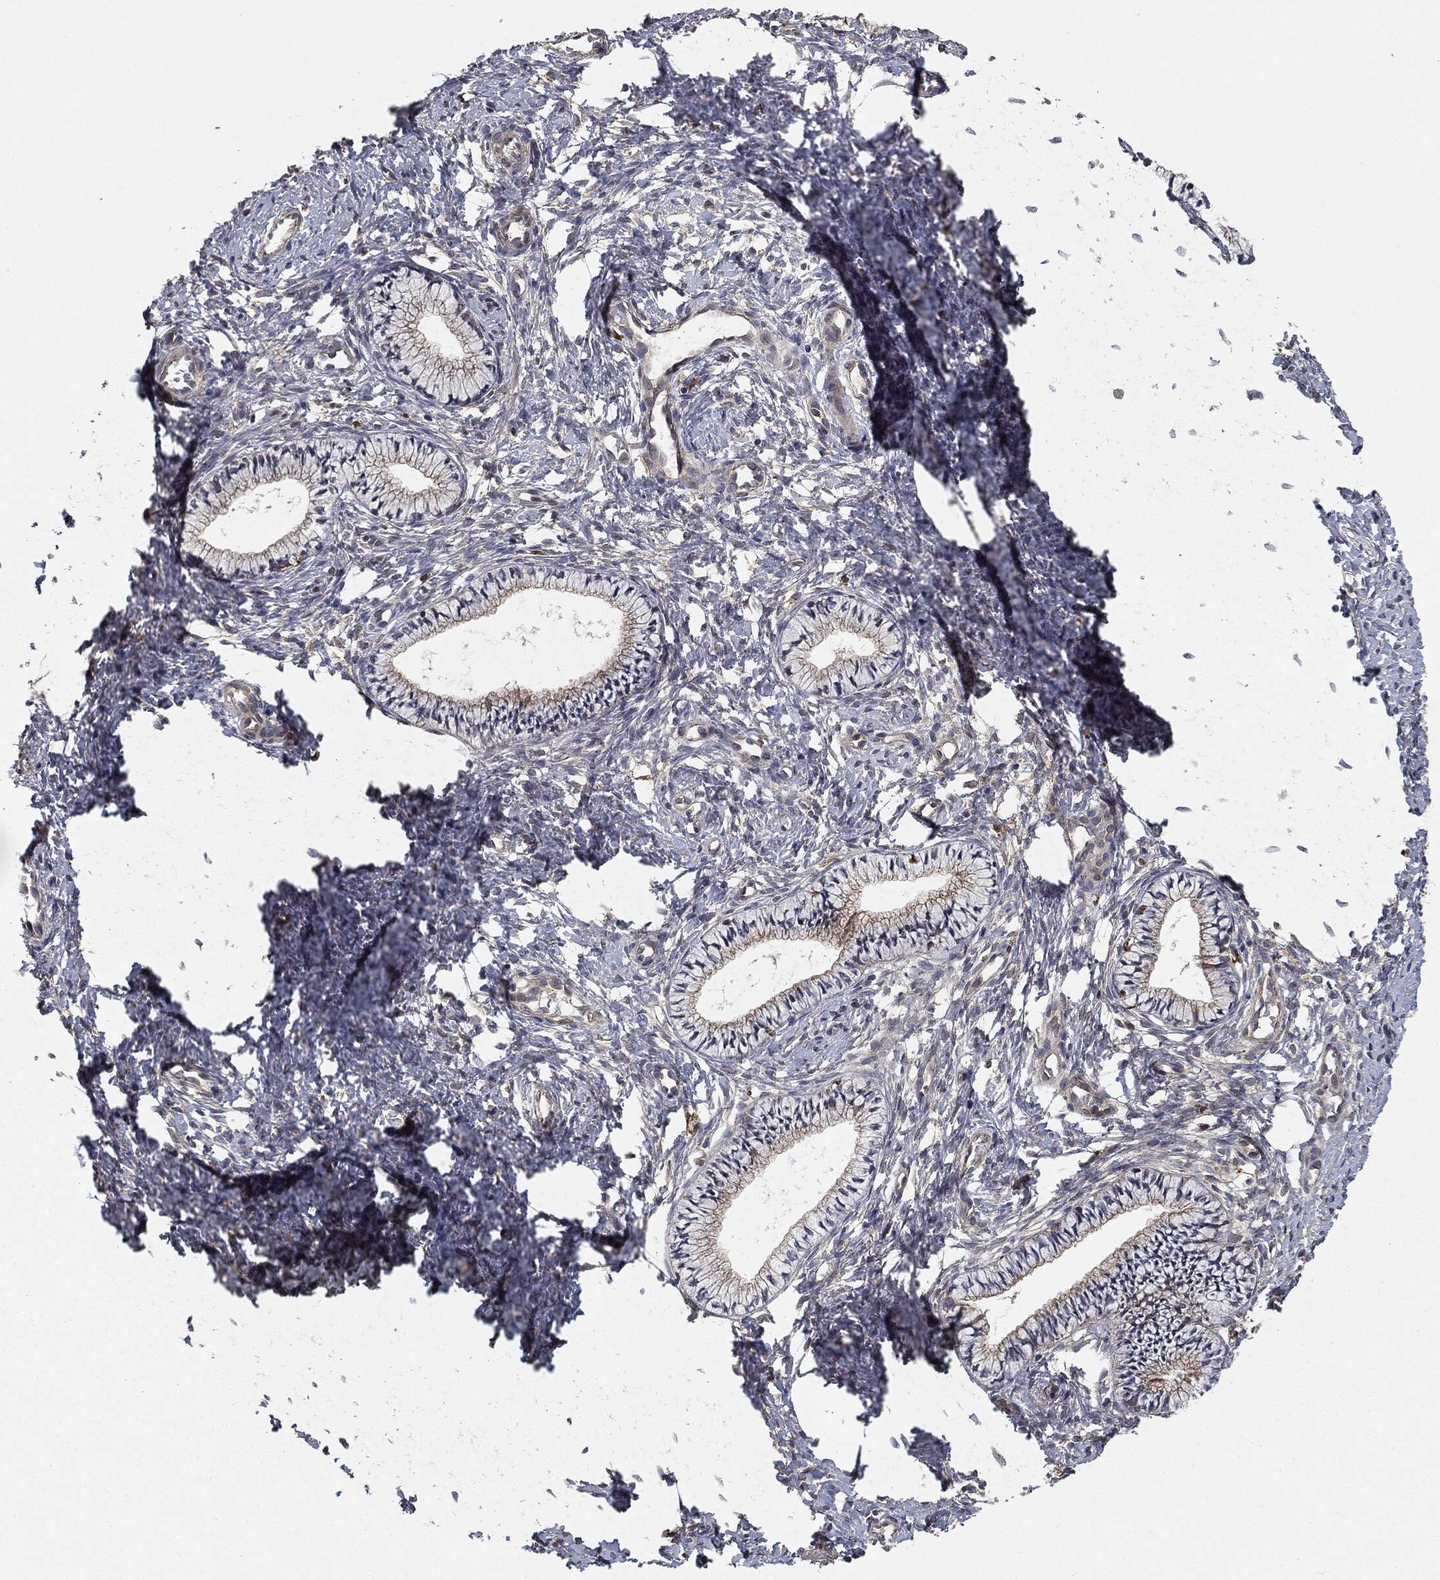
{"staining": {"intensity": "weak", "quantity": "25%-75%", "location": "cytoplasmic/membranous"}, "tissue": "cervix", "cell_type": "Glandular cells", "image_type": "normal", "snomed": [{"axis": "morphology", "description": "Normal tissue, NOS"}, {"axis": "topography", "description": "Cervix"}], "caption": "Protein staining demonstrates weak cytoplasmic/membranous expression in about 25%-75% of glandular cells in normal cervix.", "gene": "MIER2", "patient": {"sex": "female", "age": 39}}